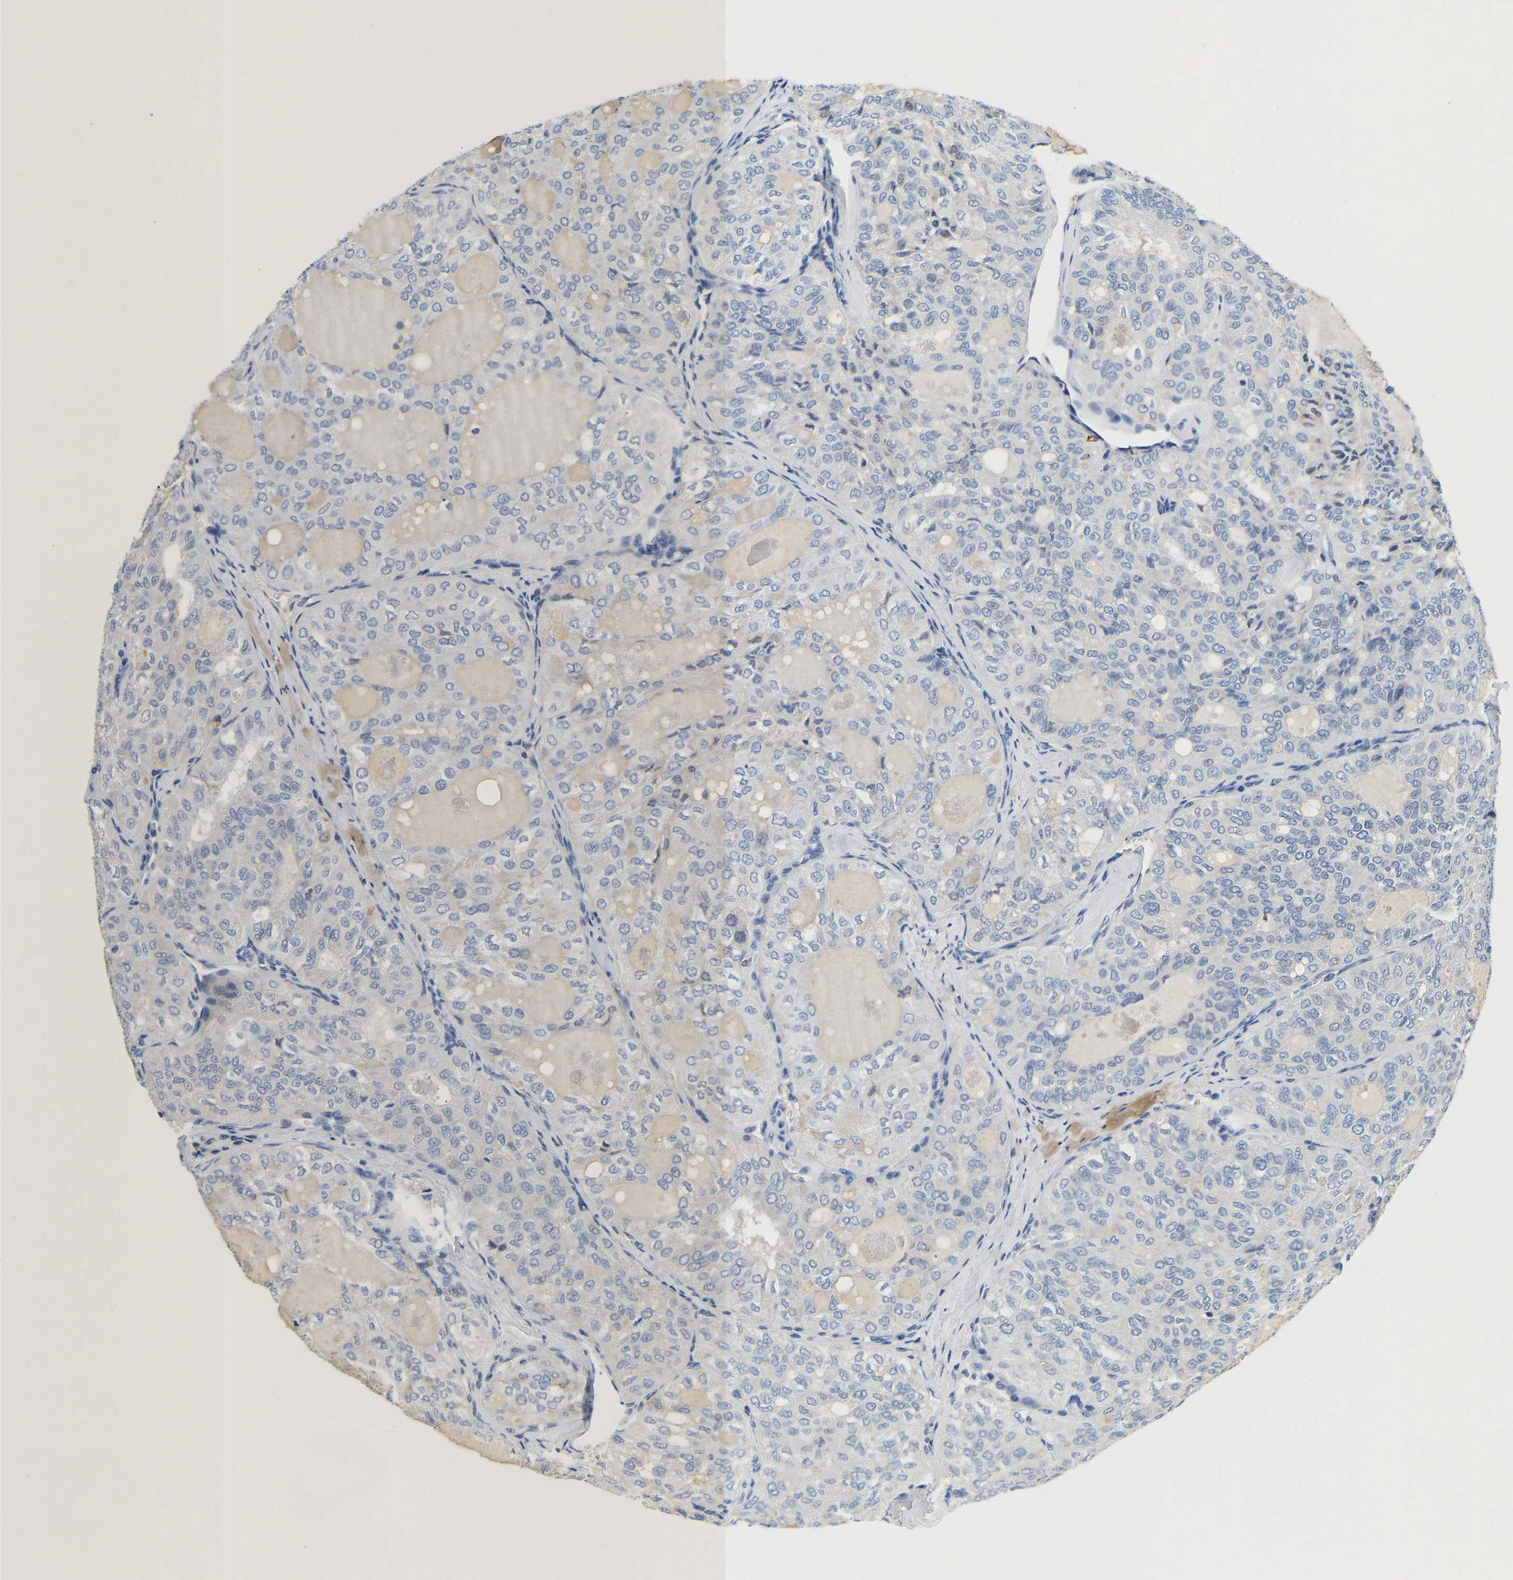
{"staining": {"intensity": "negative", "quantity": "none", "location": "none"}, "tissue": "thyroid cancer", "cell_type": "Tumor cells", "image_type": "cancer", "snomed": [{"axis": "morphology", "description": "Follicular adenoma carcinoma, NOS"}, {"axis": "topography", "description": "Thyroid gland"}], "caption": "Immunohistochemistry (IHC) of human thyroid follicular adenoma carcinoma demonstrates no positivity in tumor cells. (DAB IHC, high magnification).", "gene": "PCK2", "patient": {"sex": "male", "age": 75}}